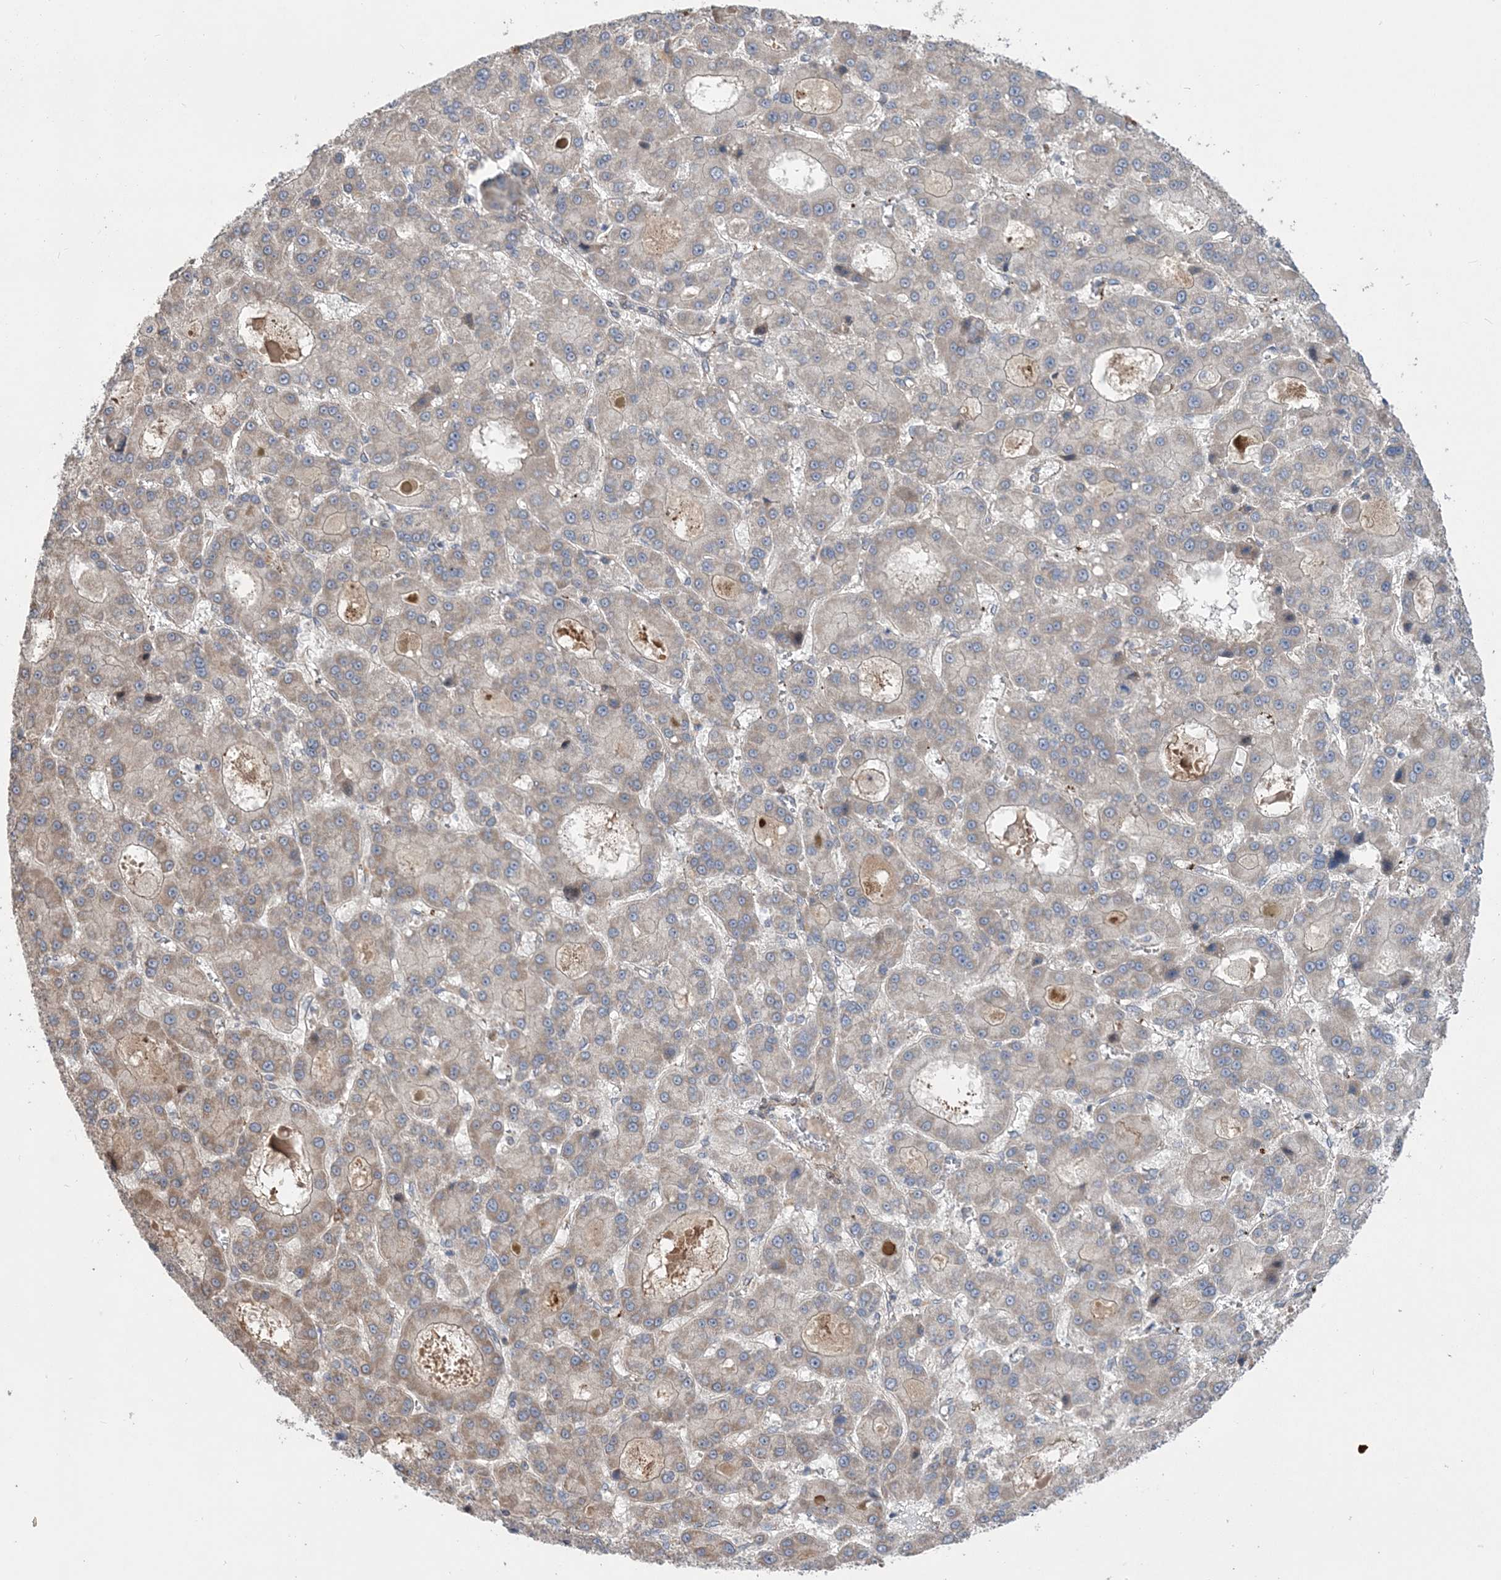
{"staining": {"intensity": "weak", "quantity": "<25%", "location": "cytoplasmic/membranous"}, "tissue": "liver cancer", "cell_type": "Tumor cells", "image_type": "cancer", "snomed": [{"axis": "morphology", "description": "Carcinoma, Hepatocellular, NOS"}, {"axis": "topography", "description": "Liver"}], "caption": "DAB (3,3'-diaminobenzidine) immunohistochemical staining of human liver cancer demonstrates no significant staining in tumor cells.", "gene": "MTRF1L", "patient": {"sex": "male", "age": 70}}